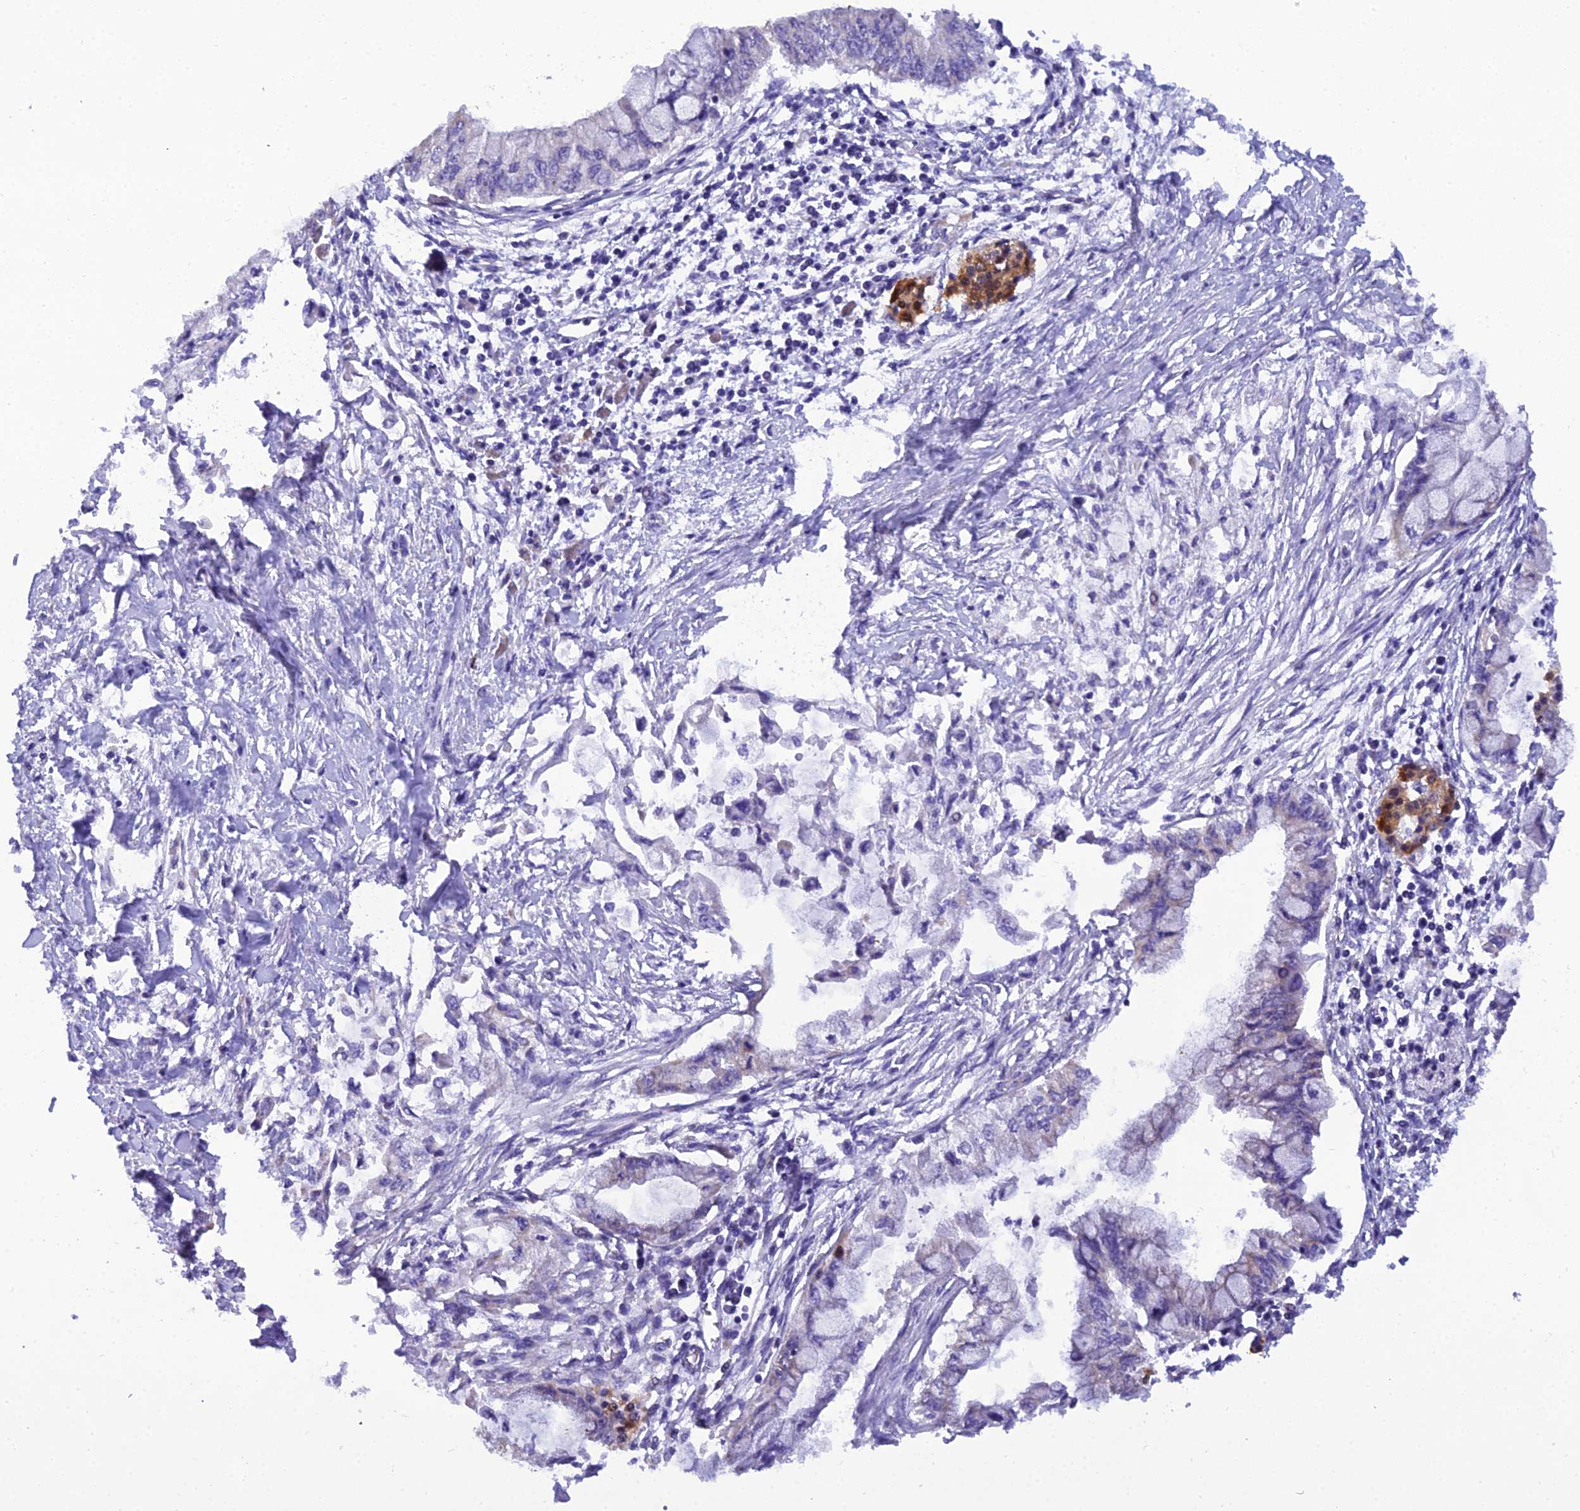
{"staining": {"intensity": "negative", "quantity": "none", "location": "none"}, "tissue": "pancreatic cancer", "cell_type": "Tumor cells", "image_type": "cancer", "snomed": [{"axis": "morphology", "description": "Adenocarcinoma, NOS"}, {"axis": "topography", "description": "Pancreas"}], "caption": "Immunohistochemistry (IHC) histopathology image of neoplastic tissue: human pancreatic cancer (adenocarcinoma) stained with DAB (3,3'-diaminobenzidine) reveals no significant protein positivity in tumor cells.", "gene": "GPD1", "patient": {"sex": "male", "age": 48}}